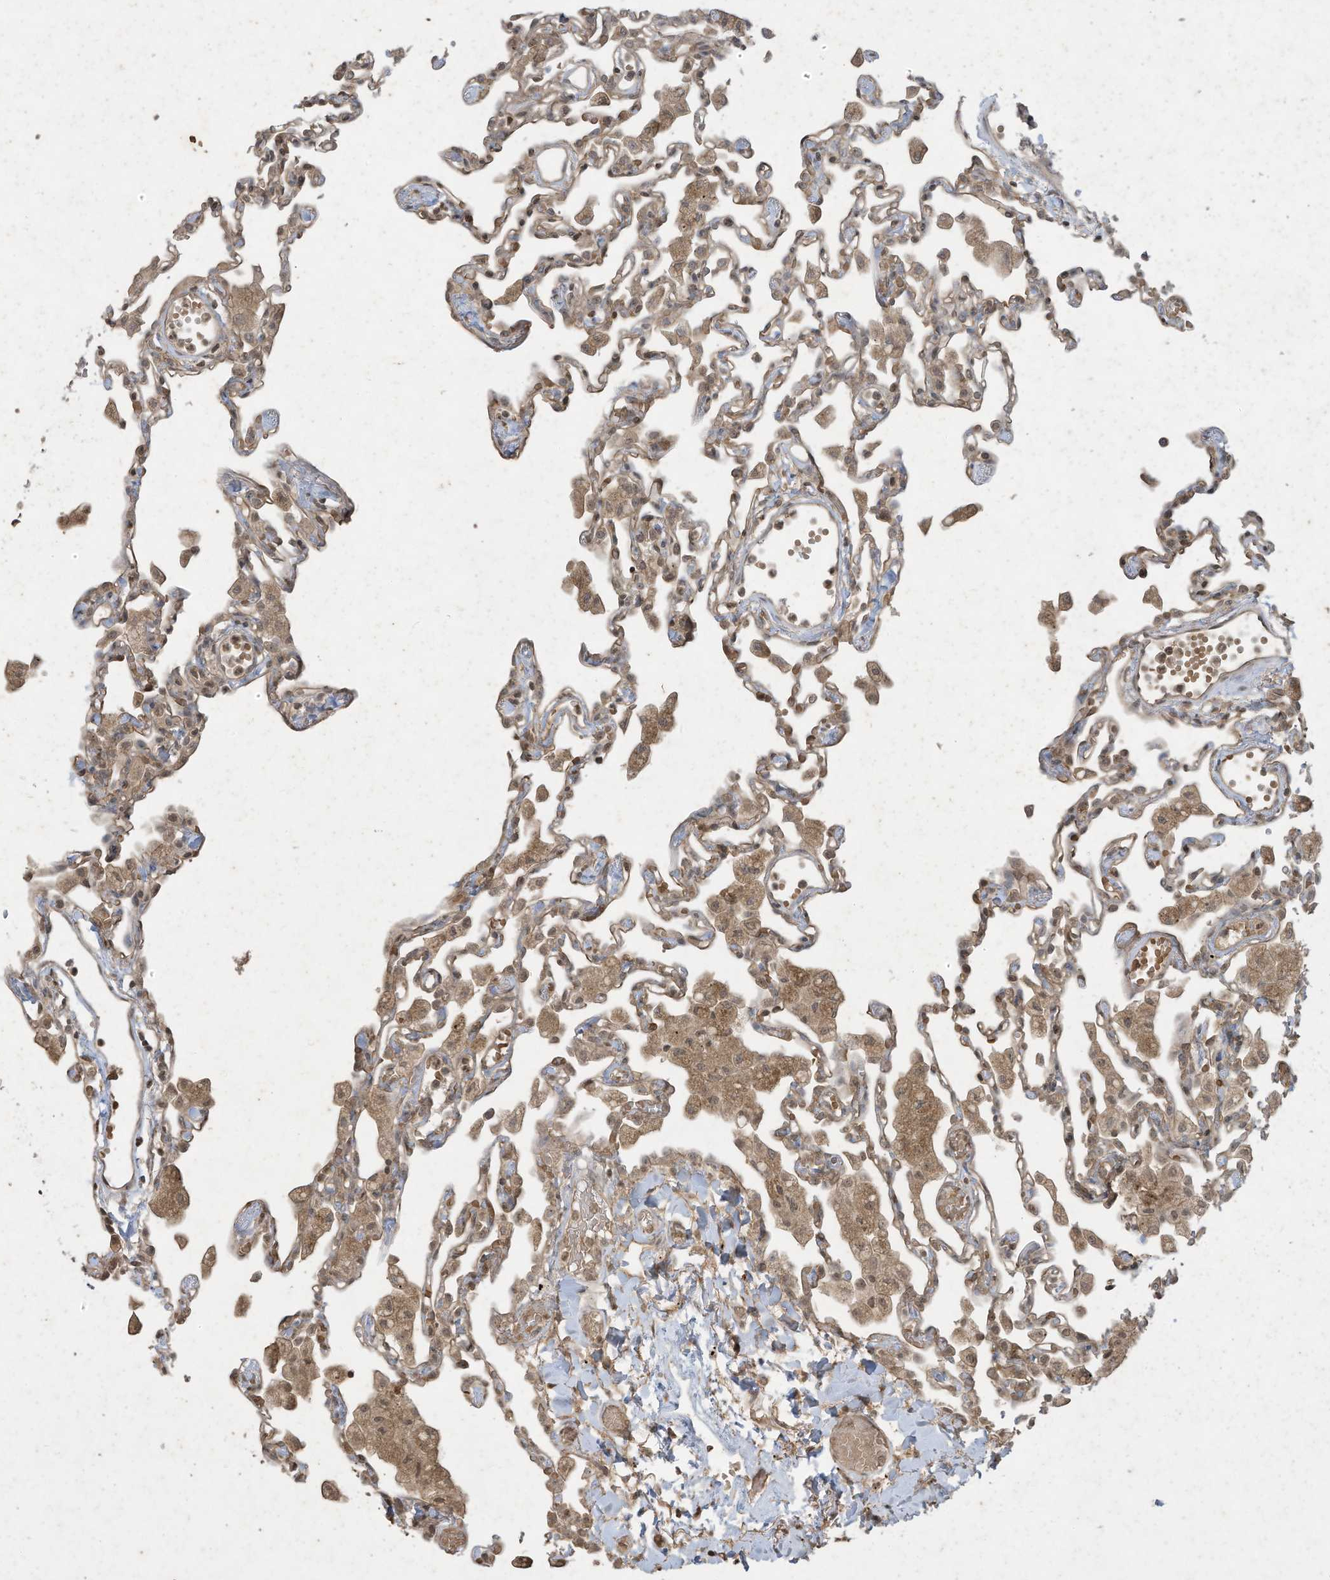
{"staining": {"intensity": "moderate", "quantity": "25%-75%", "location": "cytoplasmic/membranous"}, "tissue": "lung", "cell_type": "Alveolar cells", "image_type": "normal", "snomed": [{"axis": "morphology", "description": "Normal tissue, NOS"}, {"axis": "topography", "description": "Bronchus"}, {"axis": "topography", "description": "Lung"}], "caption": "A brown stain highlights moderate cytoplasmic/membranous expression of a protein in alveolar cells of normal lung. Using DAB (3,3'-diaminobenzidine) (brown) and hematoxylin (blue) stains, captured at high magnification using brightfield microscopy.", "gene": "MATN2", "patient": {"sex": "female", "age": 49}}